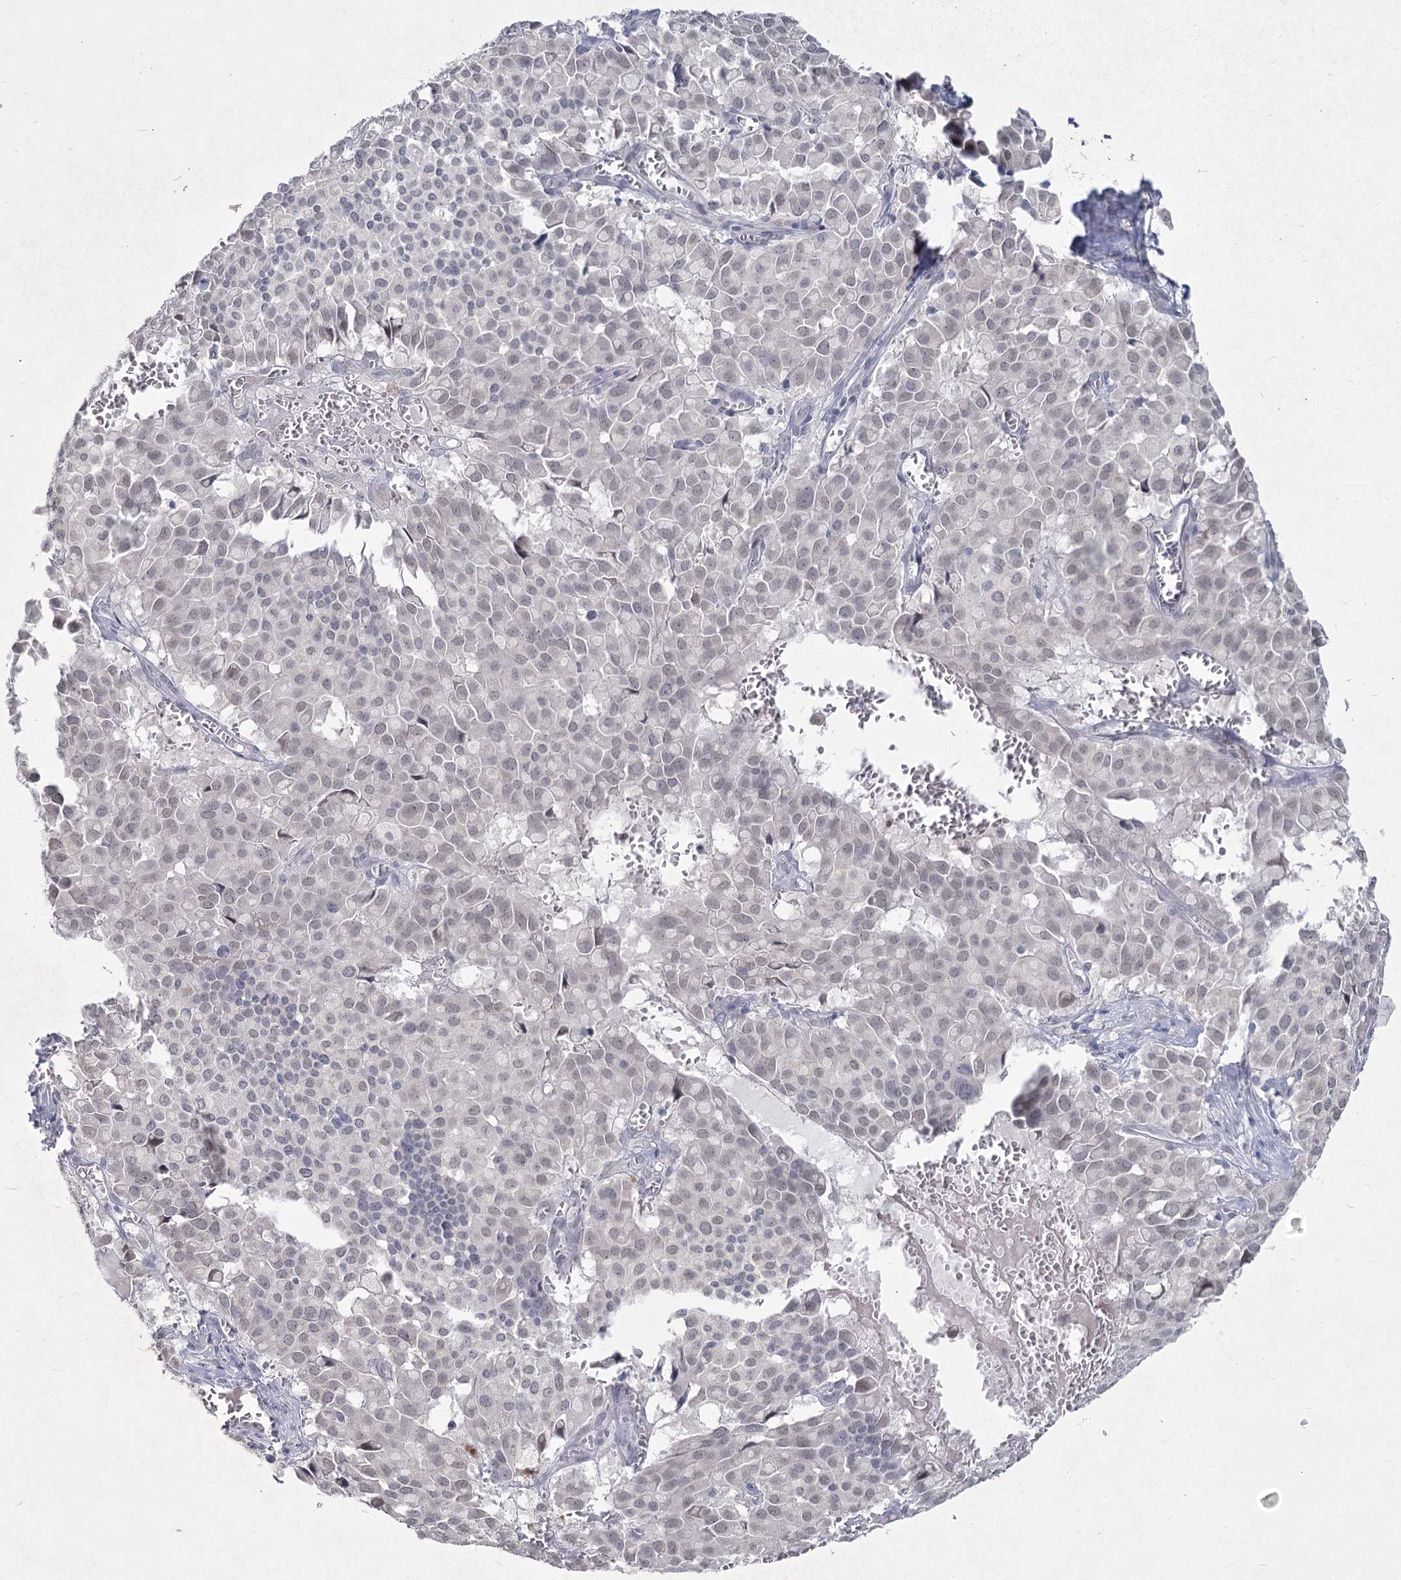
{"staining": {"intensity": "negative", "quantity": "none", "location": "none"}, "tissue": "pancreatic cancer", "cell_type": "Tumor cells", "image_type": "cancer", "snomed": [{"axis": "morphology", "description": "Adenocarcinoma, NOS"}, {"axis": "topography", "description": "Pancreas"}], "caption": "Pancreatic cancer (adenocarcinoma) was stained to show a protein in brown. There is no significant staining in tumor cells.", "gene": "LY6G5C", "patient": {"sex": "male", "age": 65}}